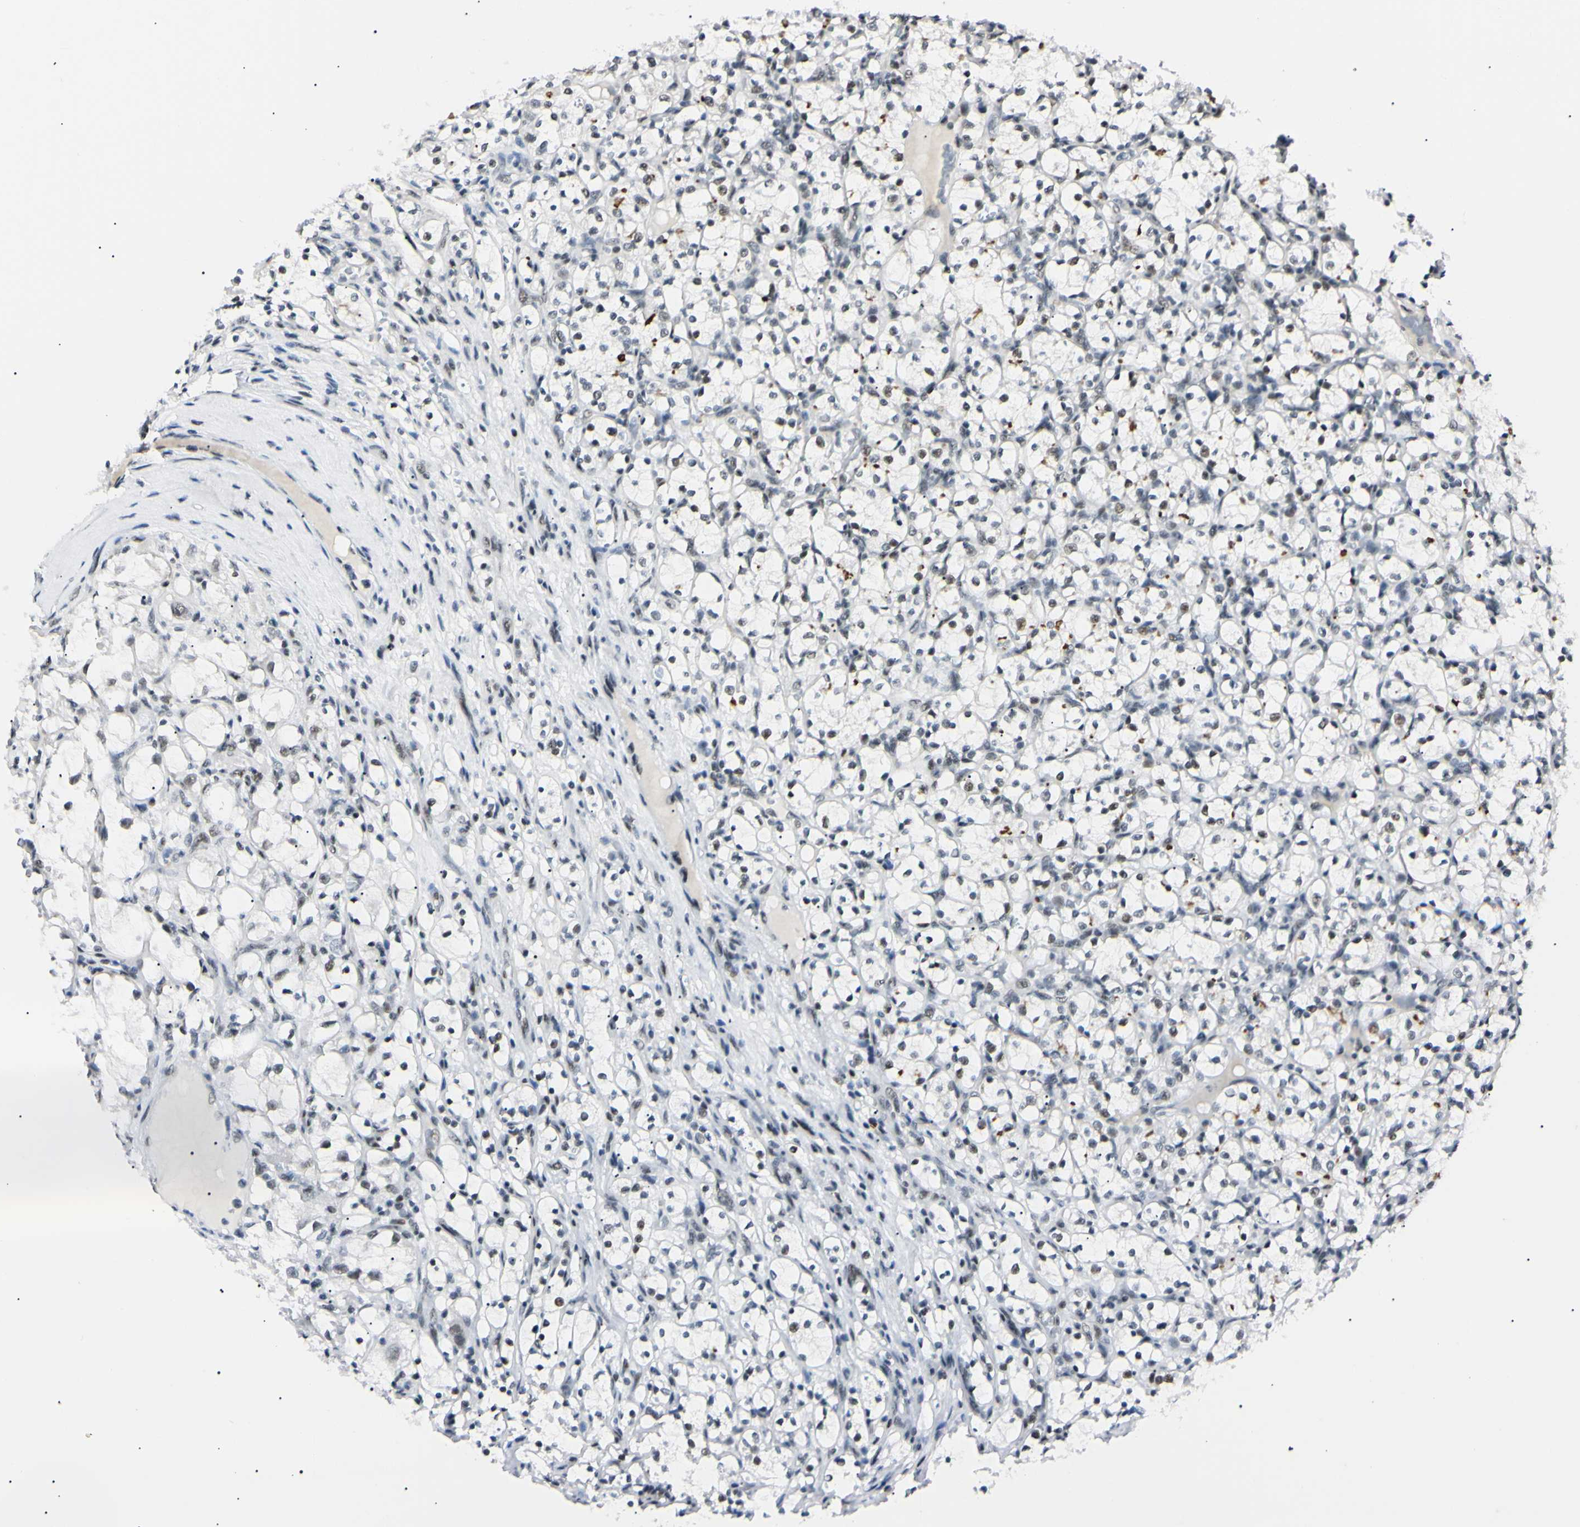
{"staining": {"intensity": "weak", "quantity": "<25%", "location": "nuclear"}, "tissue": "renal cancer", "cell_type": "Tumor cells", "image_type": "cancer", "snomed": [{"axis": "morphology", "description": "Adenocarcinoma, NOS"}, {"axis": "topography", "description": "Kidney"}], "caption": "An image of human renal cancer (adenocarcinoma) is negative for staining in tumor cells. (DAB (3,3'-diaminobenzidine) IHC, high magnification).", "gene": "ZNF134", "patient": {"sex": "female", "age": 69}}